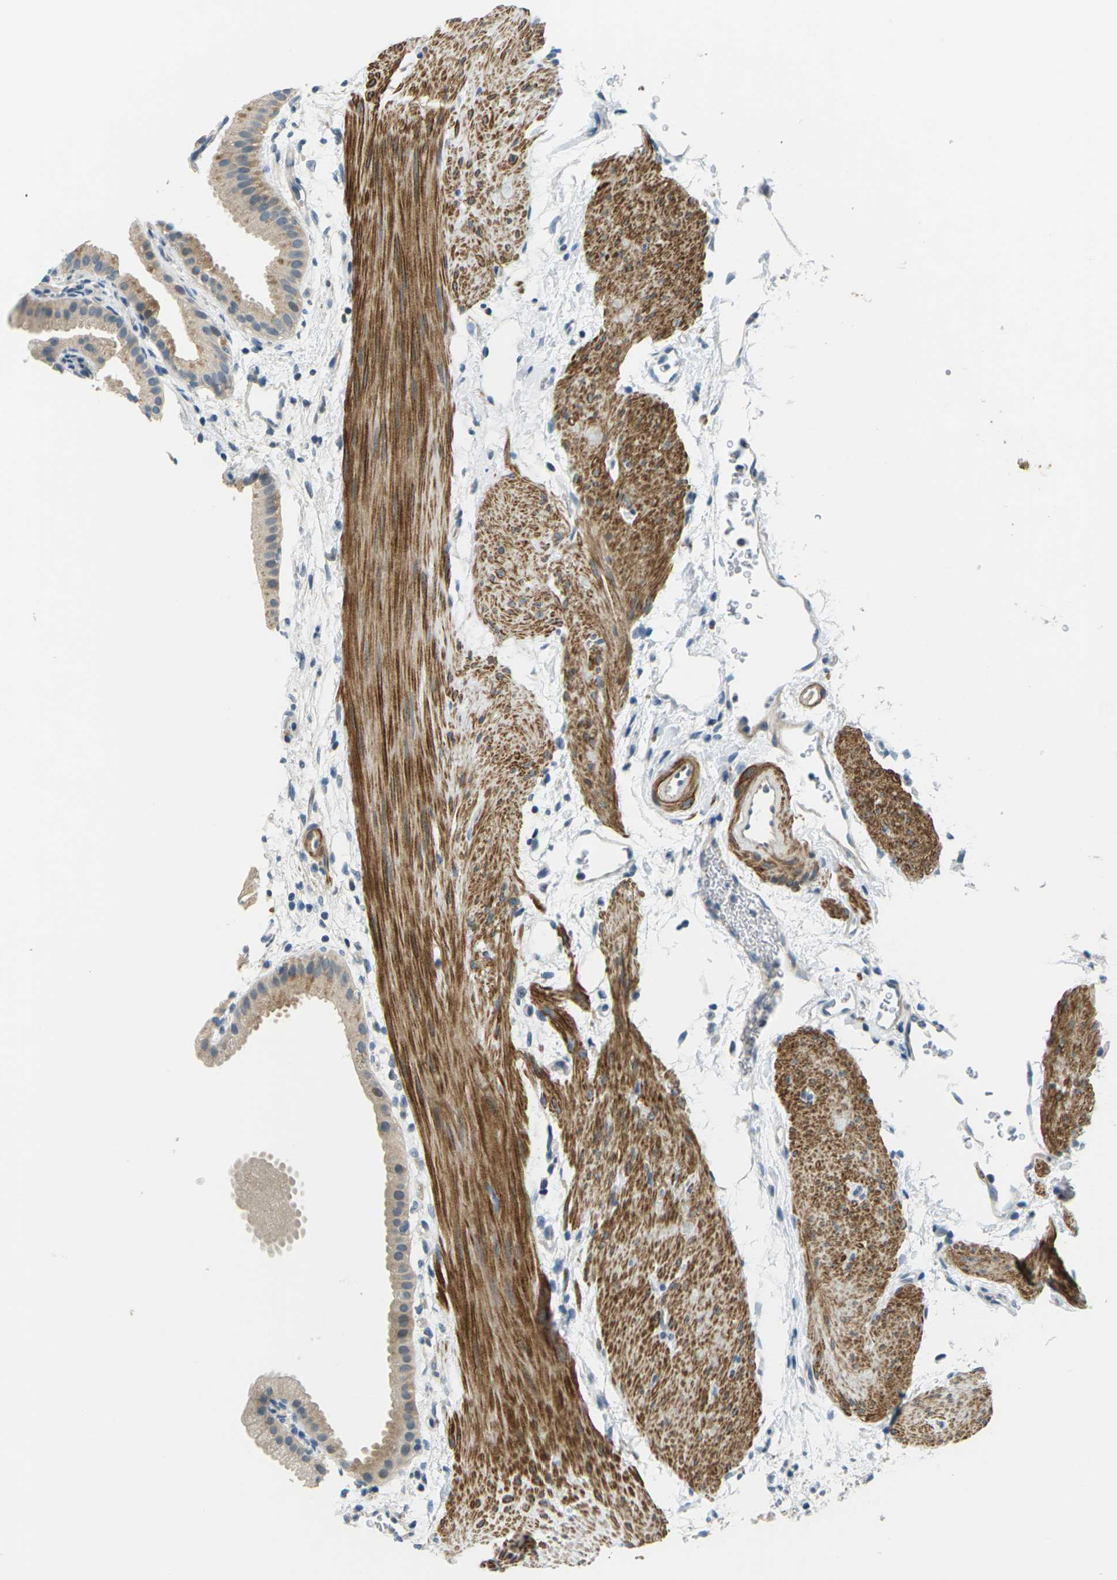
{"staining": {"intensity": "weak", "quantity": "25%-75%", "location": "cytoplasmic/membranous"}, "tissue": "gallbladder", "cell_type": "Glandular cells", "image_type": "normal", "snomed": [{"axis": "morphology", "description": "Normal tissue, NOS"}, {"axis": "topography", "description": "Gallbladder"}], "caption": "Brown immunohistochemical staining in unremarkable human gallbladder shows weak cytoplasmic/membranous positivity in approximately 25%-75% of glandular cells.", "gene": "SLC13A3", "patient": {"sex": "female", "age": 64}}